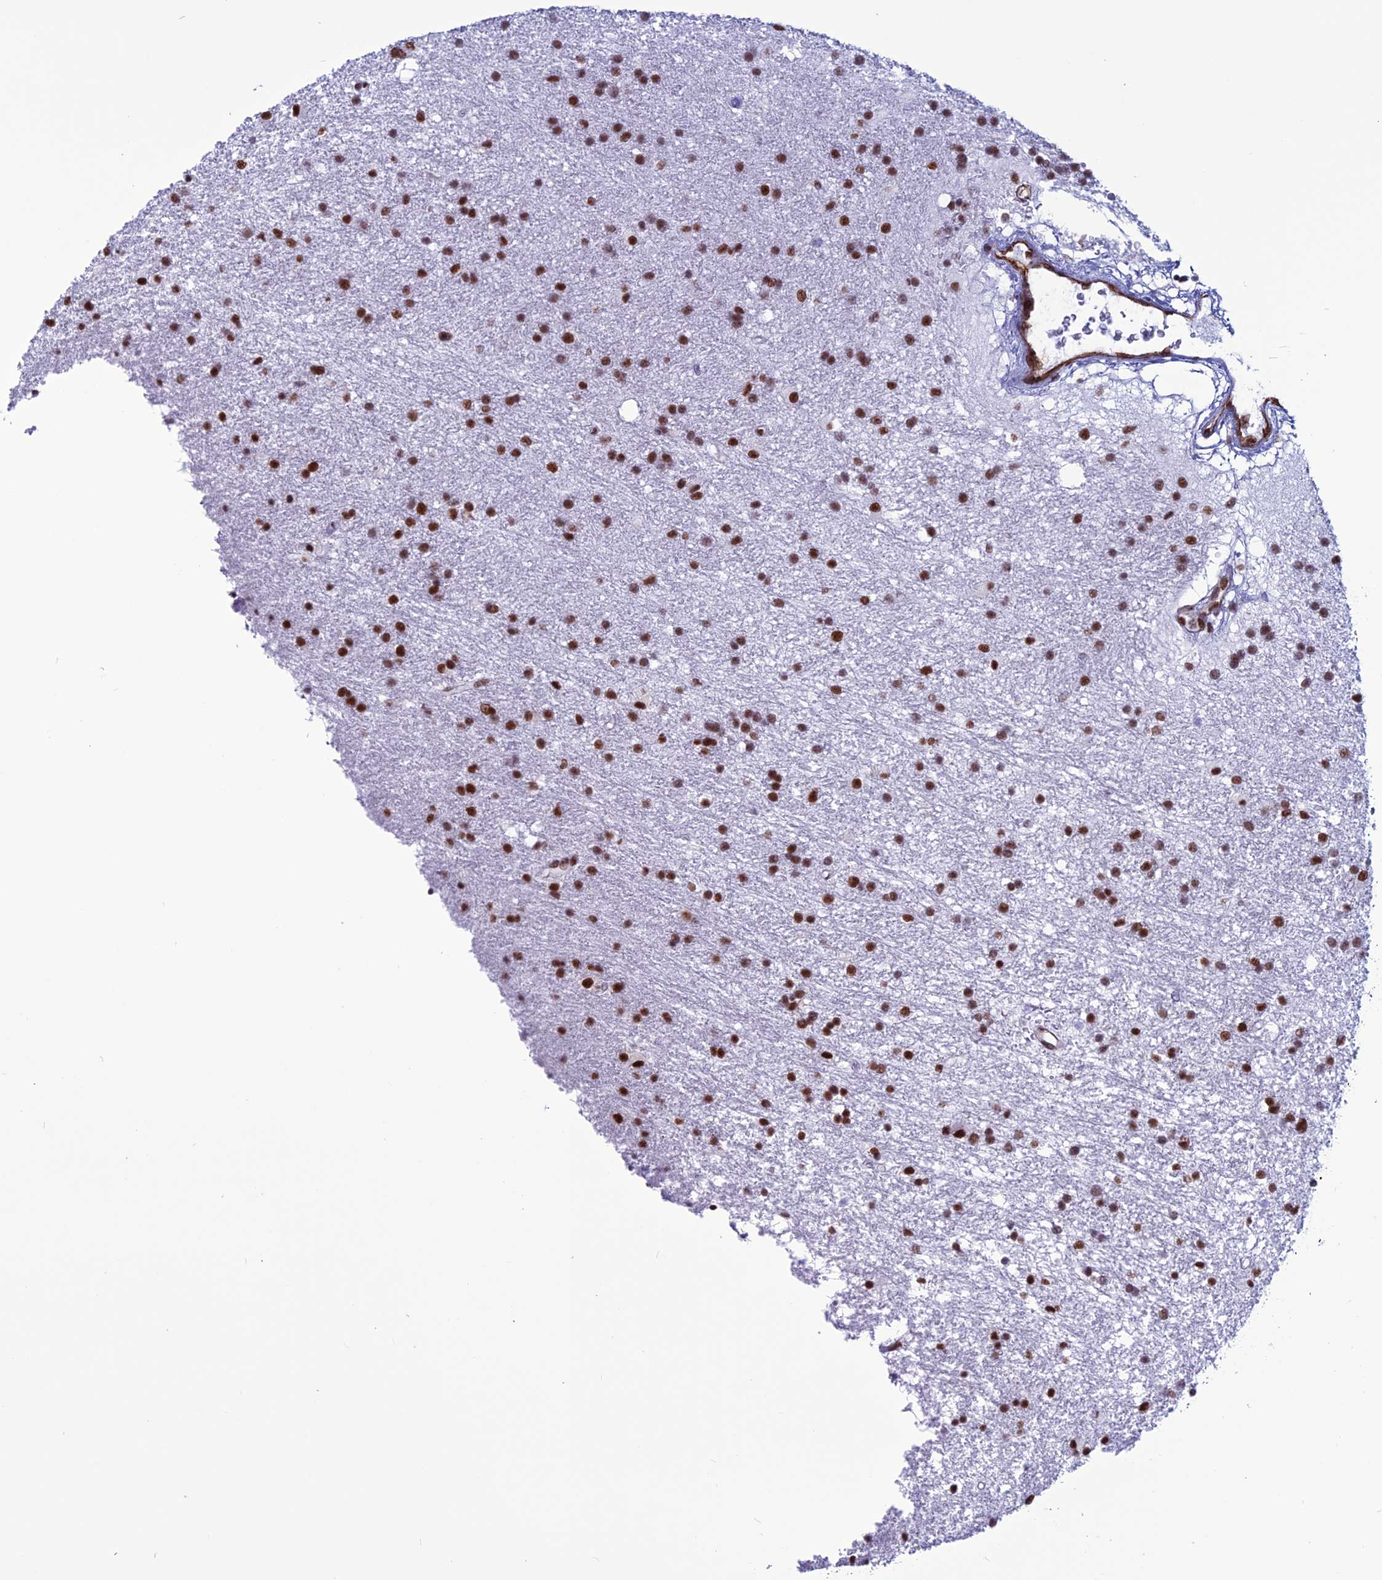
{"staining": {"intensity": "strong", "quantity": ">75%", "location": "nuclear"}, "tissue": "glioma", "cell_type": "Tumor cells", "image_type": "cancer", "snomed": [{"axis": "morphology", "description": "Glioma, malignant, High grade"}, {"axis": "topography", "description": "Brain"}], "caption": "DAB immunohistochemical staining of human malignant high-grade glioma reveals strong nuclear protein positivity in approximately >75% of tumor cells.", "gene": "U2AF1", "patient": {"sex": "male", "age": 77}}